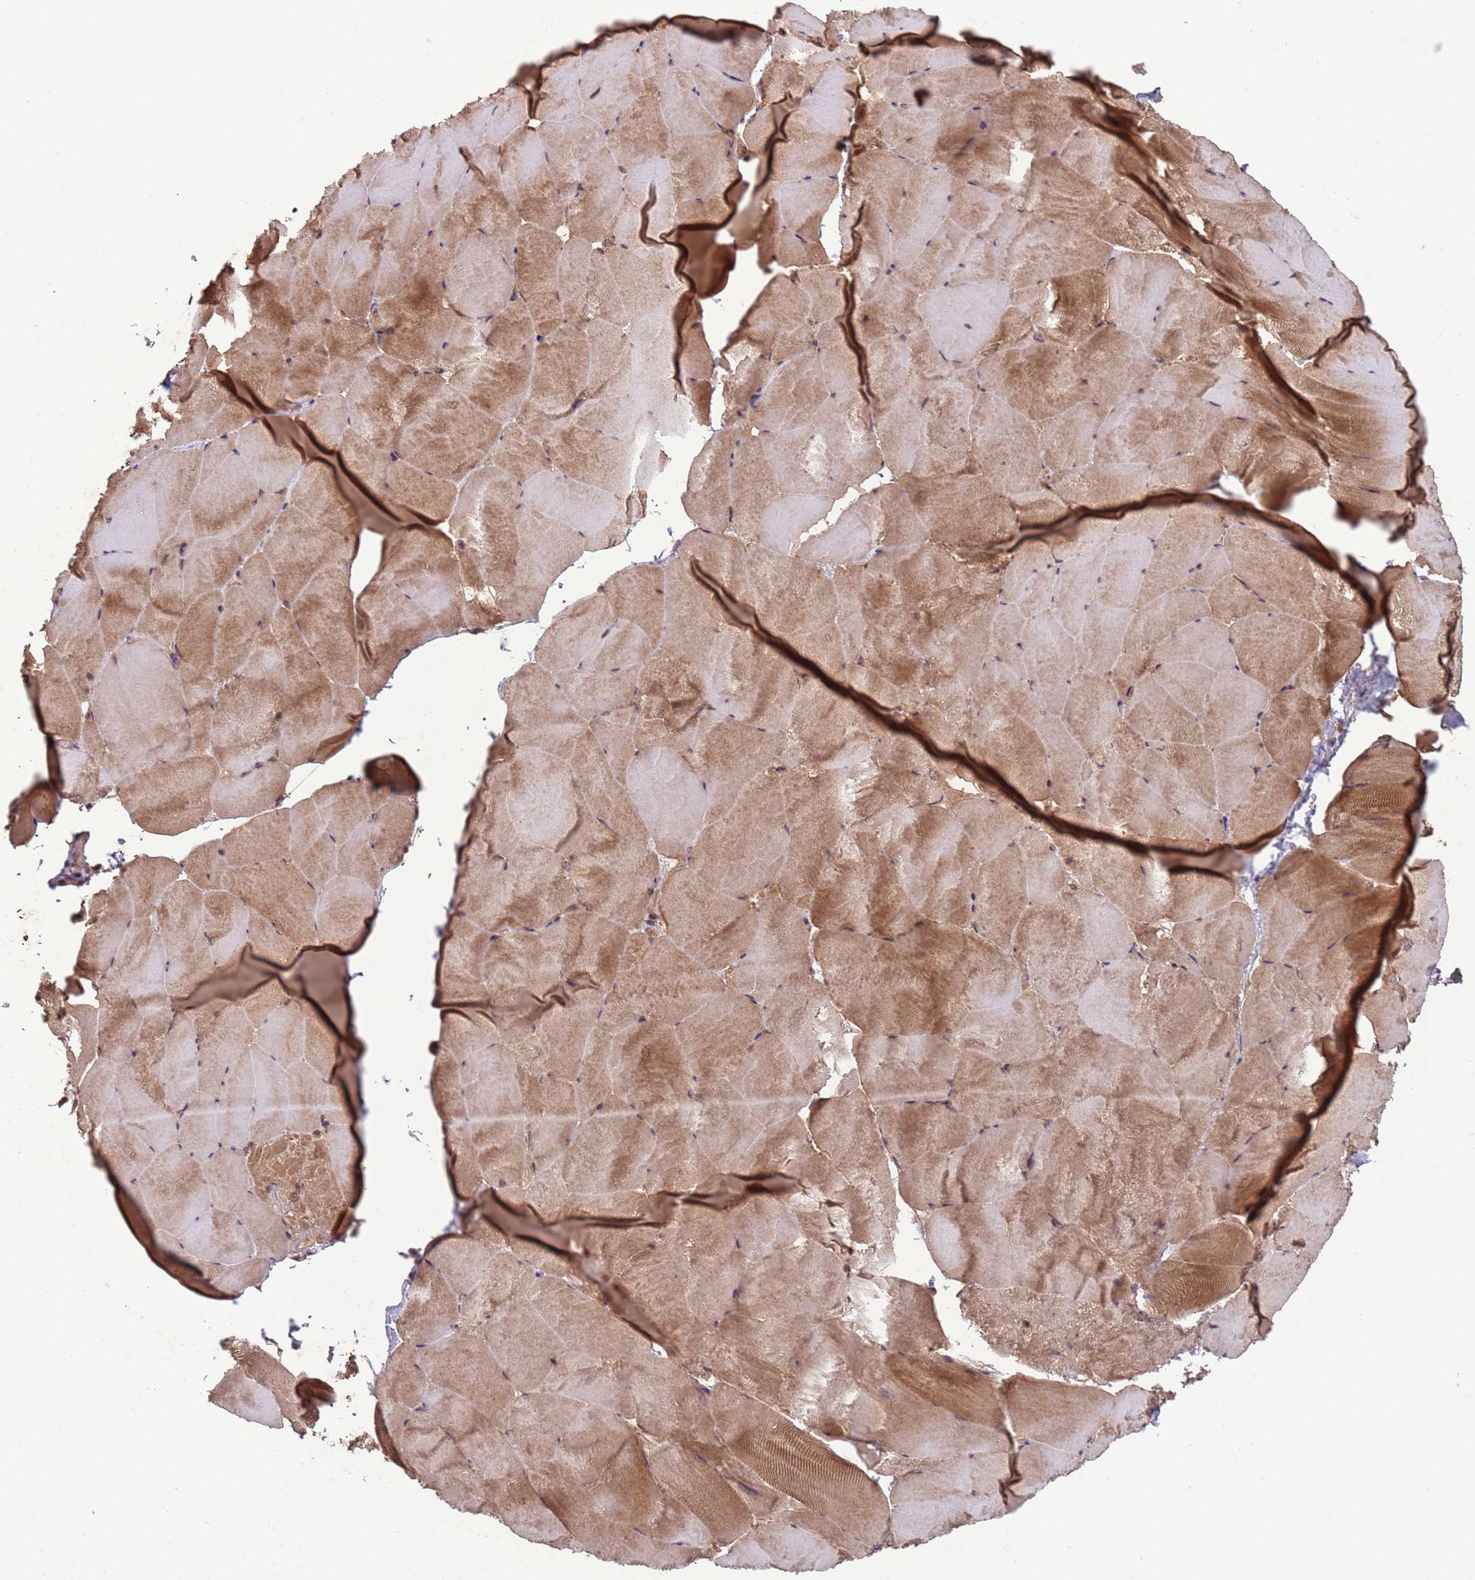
{"staining": {"intensity": "moderate", "quantity": ">75%", "location": "cytoplasmic/membranous,nuclear"}, "tissue": "skeletal muscle", "cell_type": "Myocytes", "image_type": "normal", "snomed": [{"axis": "morphology", "description": "Normal tissue, NOS"}, {"axis": "topography", "description": "Skeletal muscle"}], "caption": "Immunohistochemistry (IHC) image of benign skeletal muscle: skeletal muscle stained using IHC exhibits medium levels of moderate protein expression localized specifically in the cytoplasmic/membranous,nuclear of myocytes, appearing as a cytoplasmic/membranous,nuclear brown color.", "gene": "ERI1", "patient": {"sex": "female", "age": 64}}